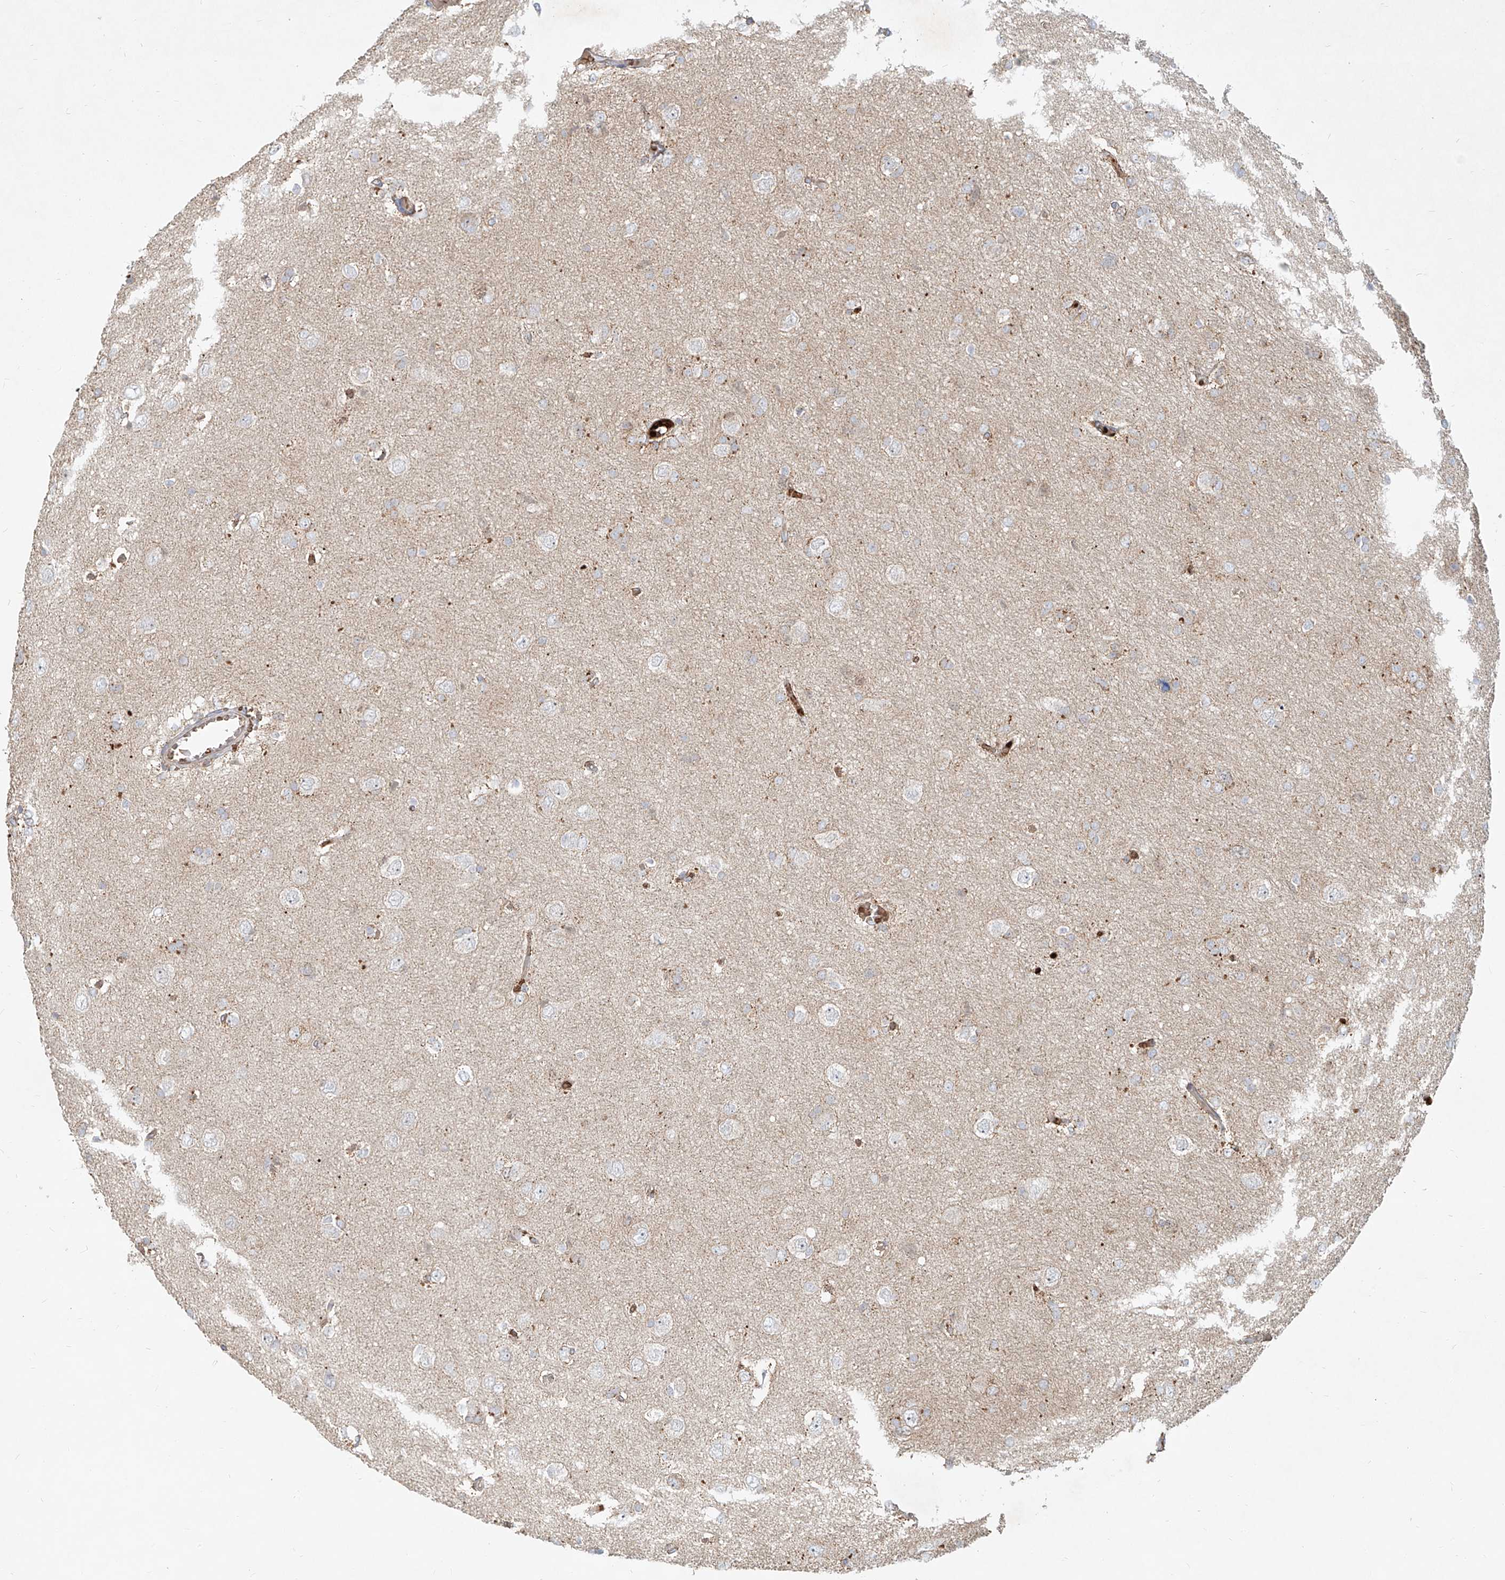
{"staining": {"intensity": "negative", "quantity": "none", "location": "none"}, "tissue": "glioma", "cell_type": "Tumor cells", "image_type": "cancer", "snomed": [{"axis": "morphology", "description": "Glioma, malignant, High grade"}, {"axis": "topography", "description": "Brain"}], "caption": "Tumor cells are negative for brown protein staining in malignant high-grade glioma.", "gene": "FGD2", "patient": {"sex": "female", "age": 59}}